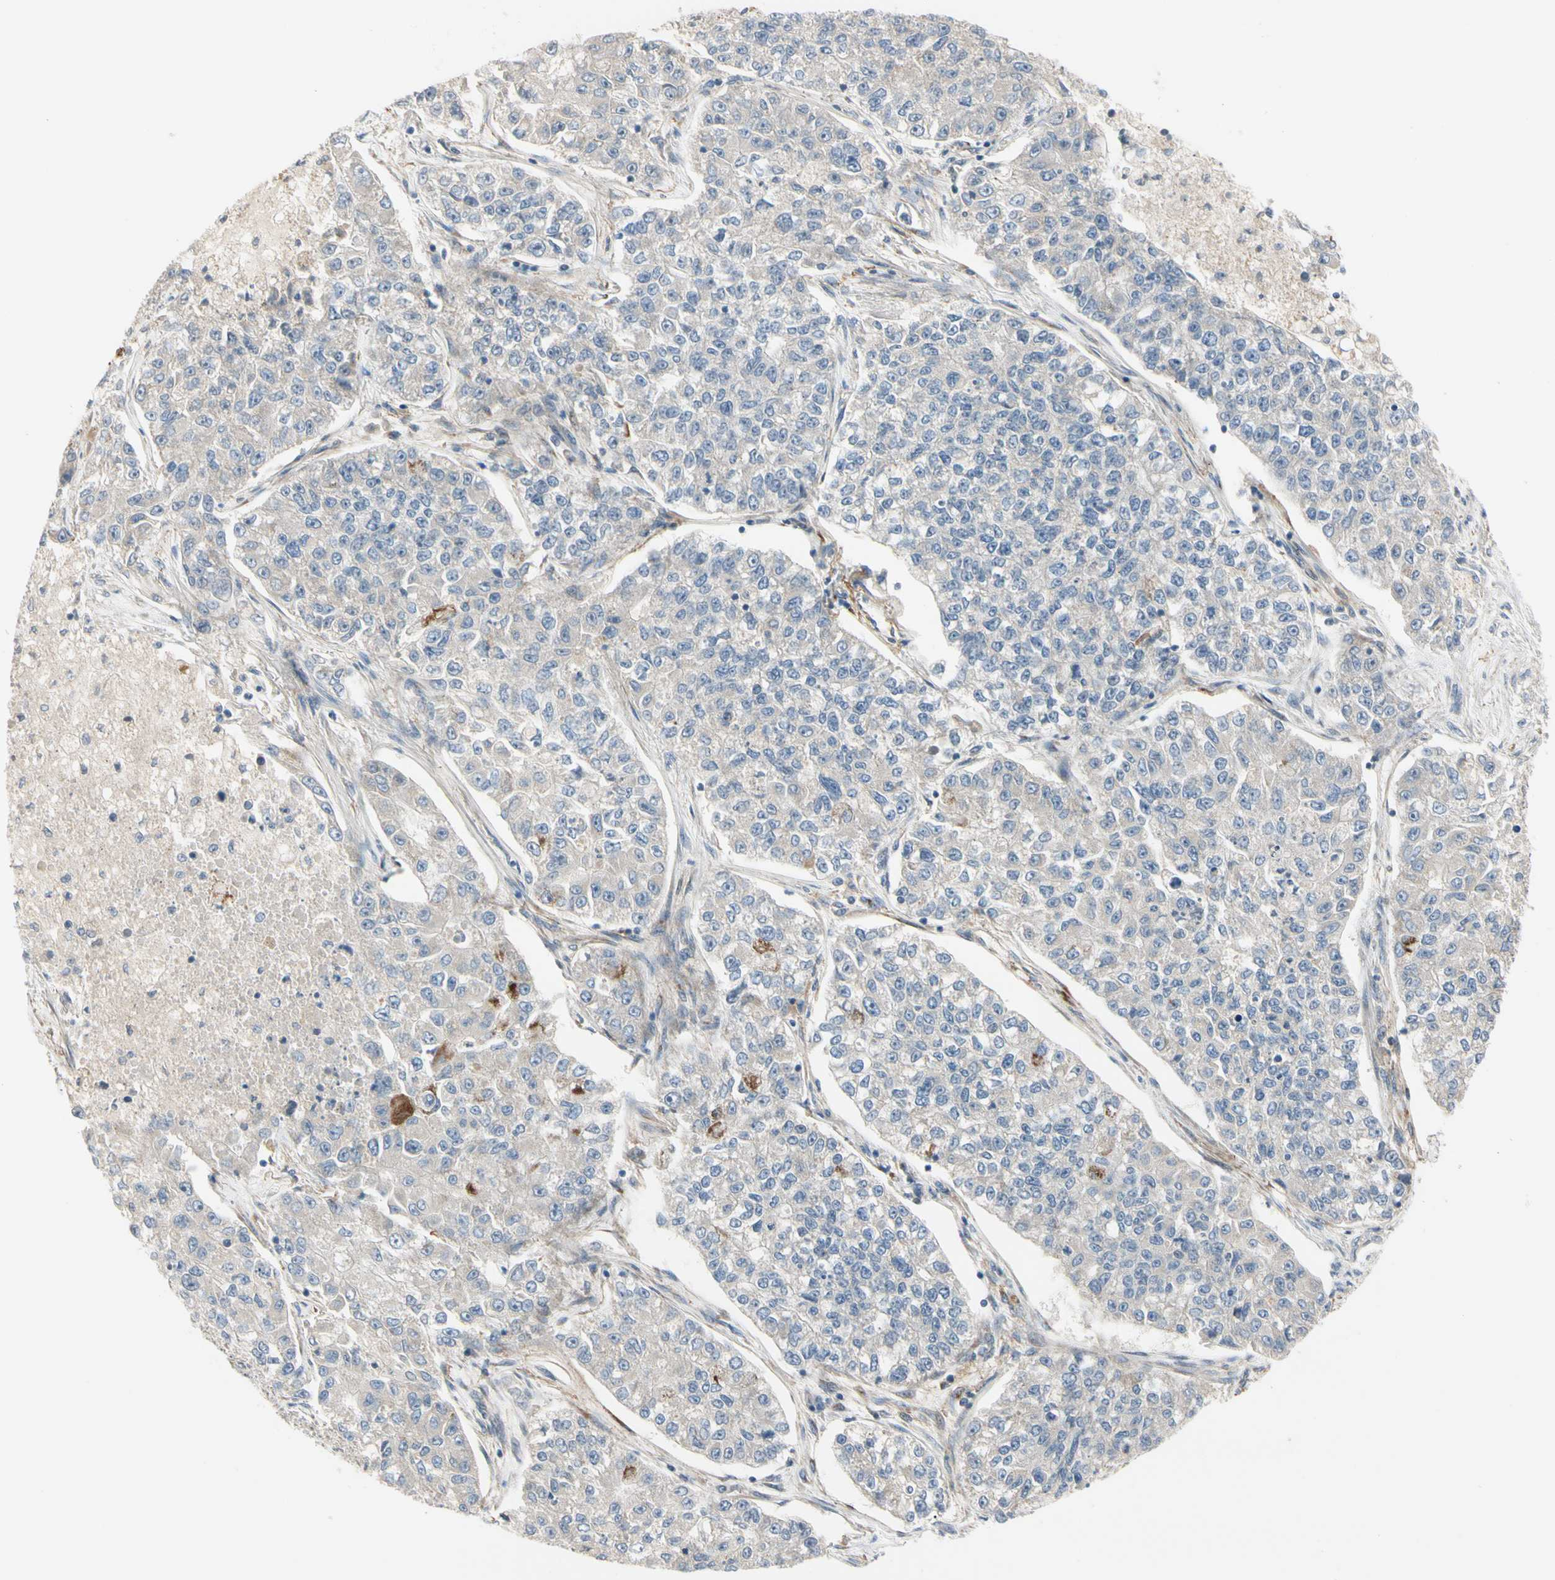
{"staining": {"intensity": "weak", "quantity": ">75%", "location": "cytoplasmic/membranous"}, "tissue": "lung cancer", "cell_type": "Tumor cells", "image_type": "cancer", "snomed": [{"axis": "morphology", "description": "Adenocarcinoma, NOS"}, {"axis": "topography", "description": "Lung"}], "caption": "Immunohistochemical staining of lung cancer (adenocarcinoma) exhibits weak cytoplasmic/membranous protein staining in about >75% of tumor cells. The protein of interest is shown in brown color, while the nuclei are stained blue.", "gene": "F2R", "patient": {"sex": "male", "age": 49}}